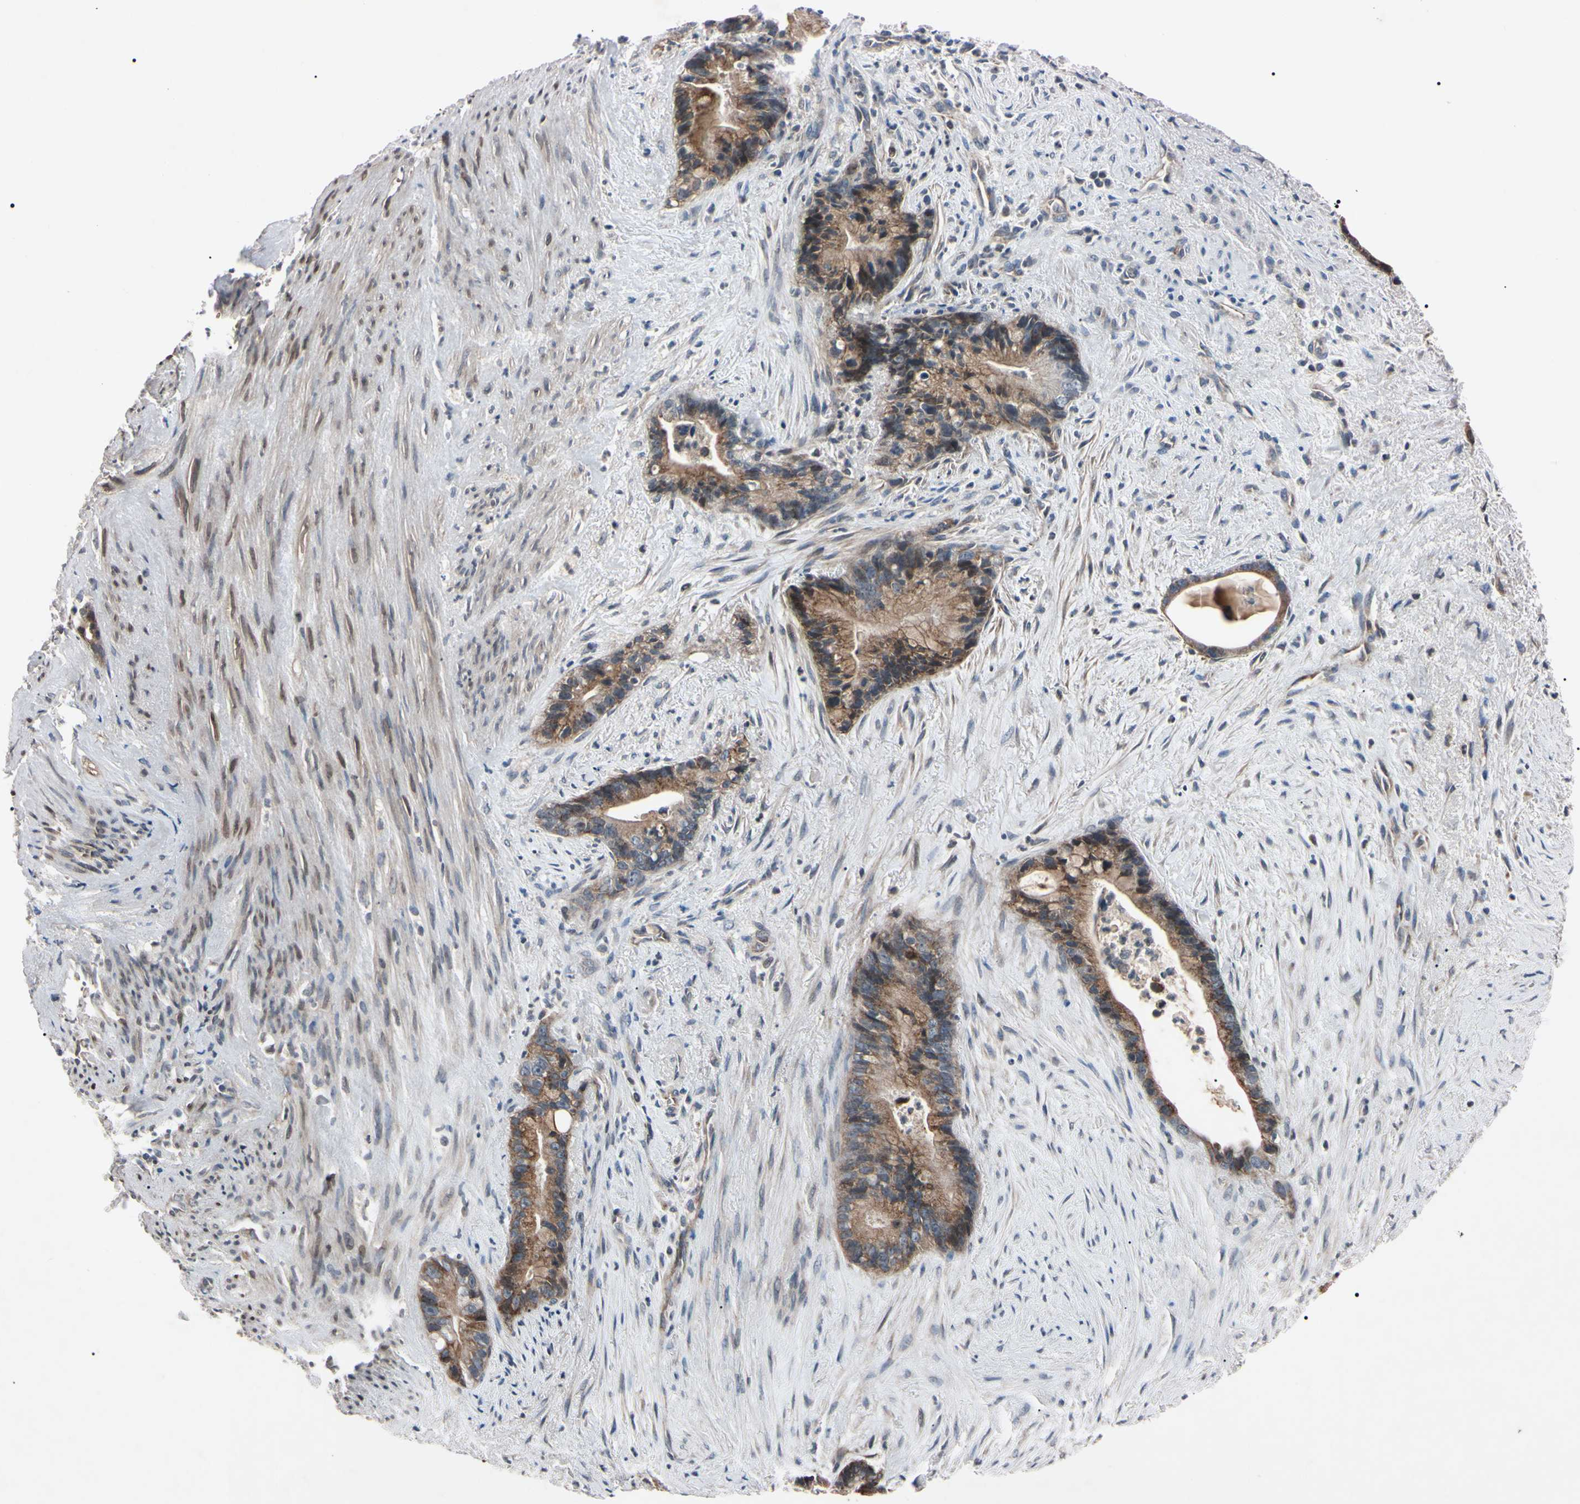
{"staining": {"intensity": "weak", "quantity": ">75%", "location": "cytoplasmic/membranous"}, "tissue": "liver cancer", "cell_type": "Tumor cells", "image_type": "cancer", "snomed": [{"axis": "morphology", "description": "Cholangiocarcinoma"}, {"axis": "topography", "description": "Liver"}], "caption": "High-magnification brightfield microscopy of liver cancer (cholangiocarcinoma) stained with DAB (brown) and counterstained with hematoxylin (blue). tumor cells exhibit weak cytoplasmic/membranous positivity is identified in about>75% of cells. Using DAB (3,3'-diaminobenzidine) (brown) and hematoxylin (blue) stains, captured at high magnification using brightfield microscopy.", "gene": "TNFRSF1A", "patient": {"sex": "female", "age": 55}}